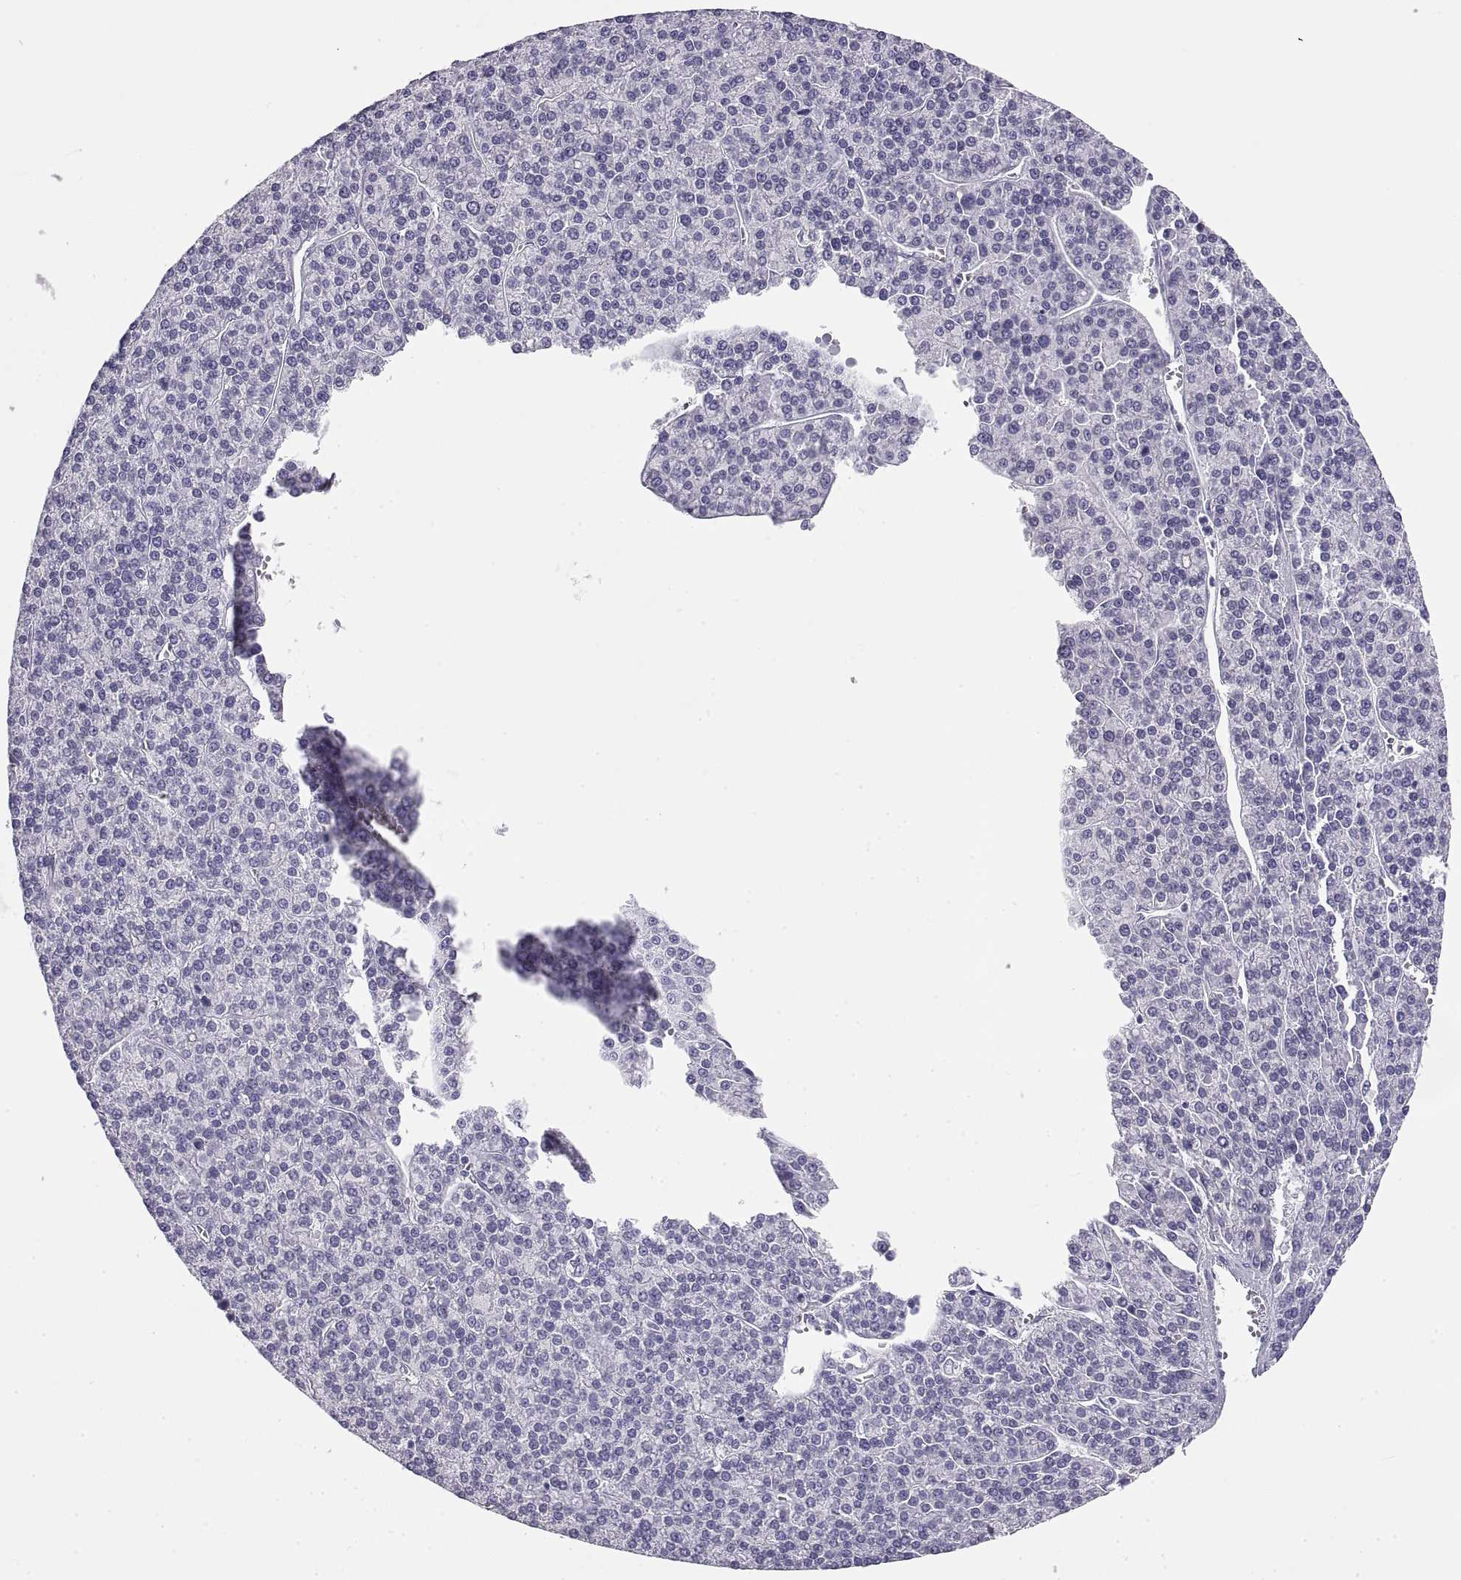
{"staining": {"intensity": "negative", "quantity": "none", "location": "none"}, "tissue": "liver cancer", "cell_type": "Tumor cells", "image_type": "cancer", "snomed": [{"axis": "morphology", "description": "Carcinoma, Hepatocellular, NOS"}, {"axis": "topography", "description": "Liver"}], "caption": "Immunohistochemical staining of human hepatocellular carcinoma (liver) displays no significant positivity in tumor cells. (DAB (3,3'-diaminobenzidine) IHC, high magnification).", "gene": "RLBP1", "patient": {"sex": "female", "age": 58}}